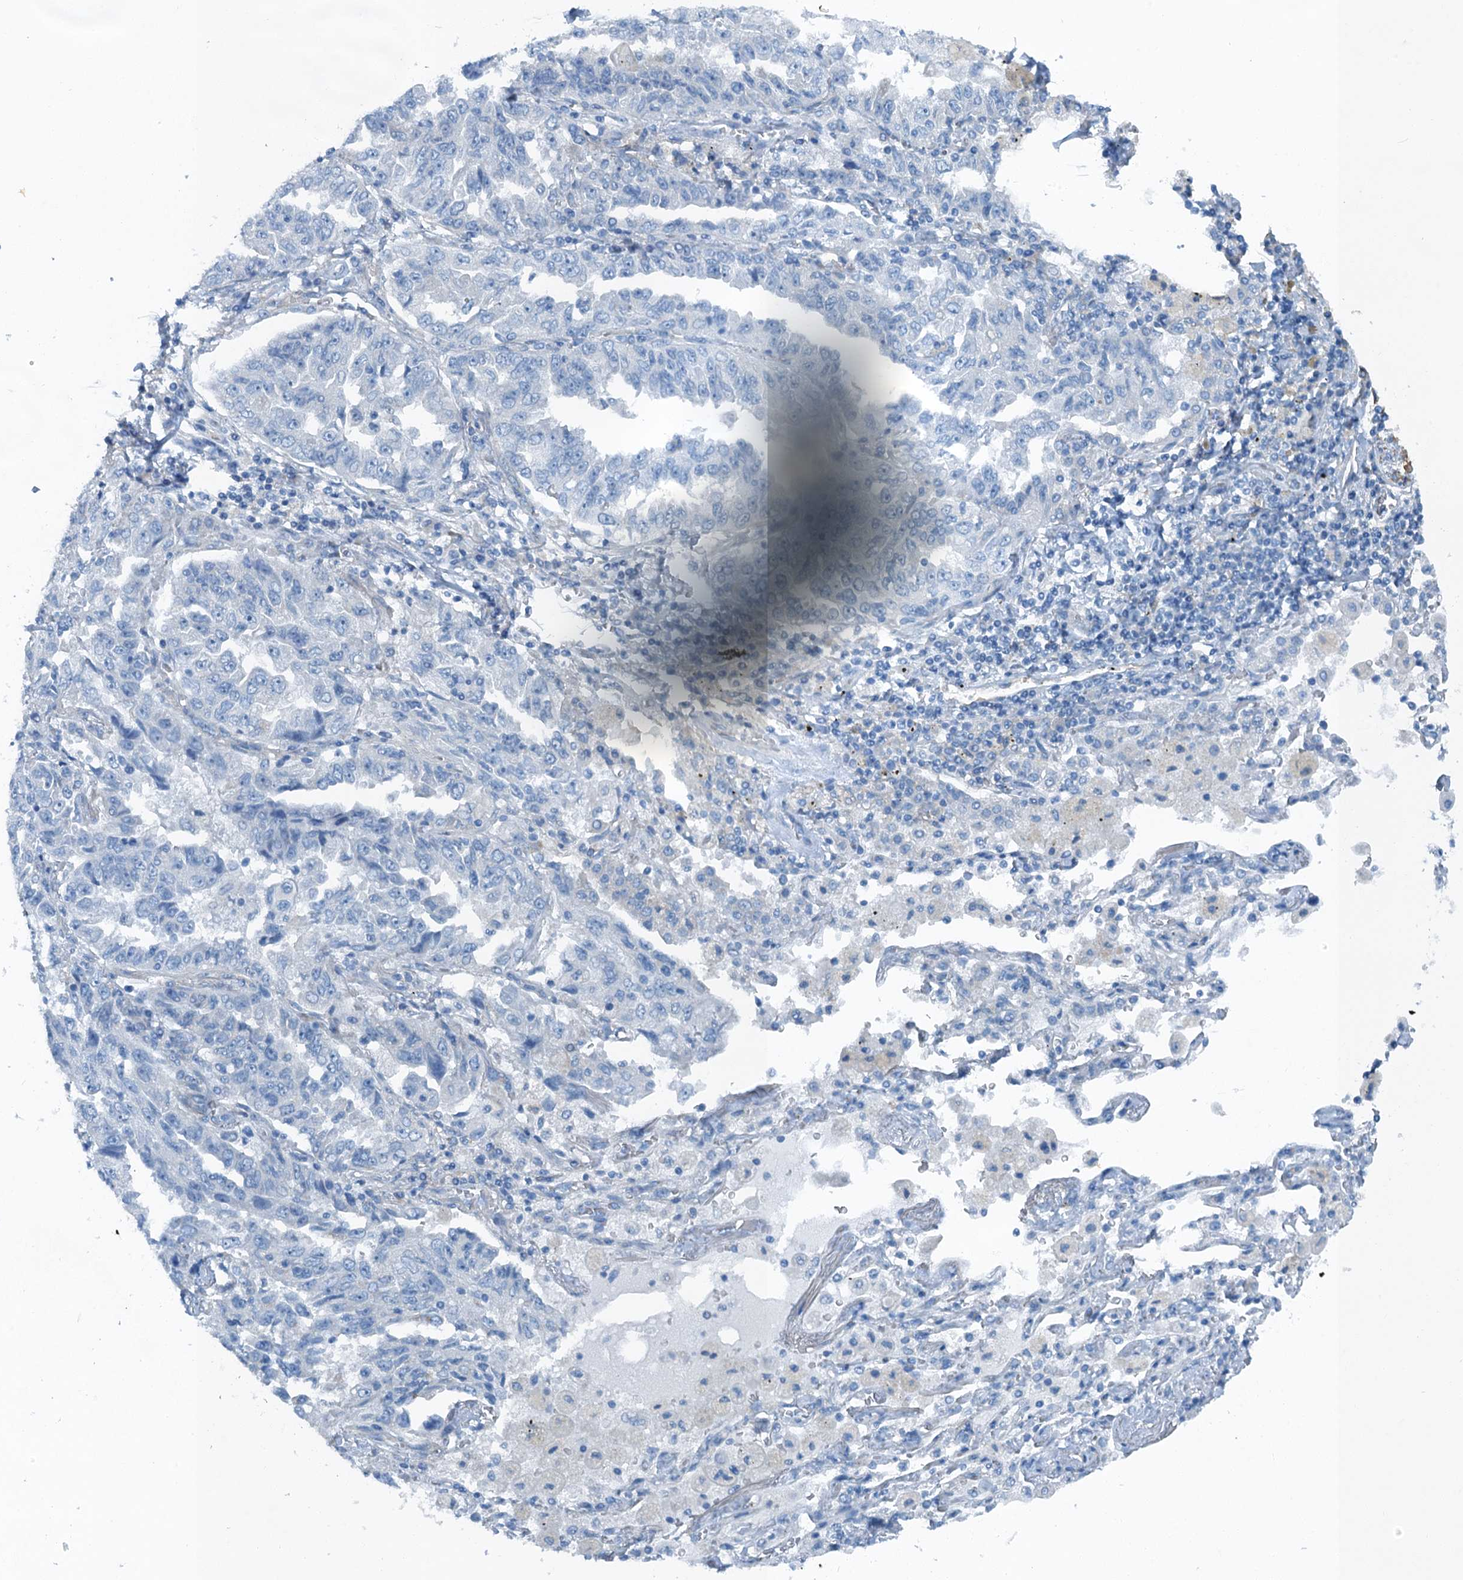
{"staining": {"intensity": "negative", "quantity": "none", "location": "none"}, "tissue": "lung cancer", "cell_type": "Tumor cells", "image_type": "cancer", "snomed": [{"axis": "morphology", "description": "Adenocarcinoma, NOS"}, {"axis": "topography", "description": "Lung"}], "caption": "Immunohistochemistry (IHC) micrograph of lung cancer stained for a protein (brown), which displays no positivity in tumor cells.", "gene": "TMOD2", "patient": {"sex": "female", "age": 51}}